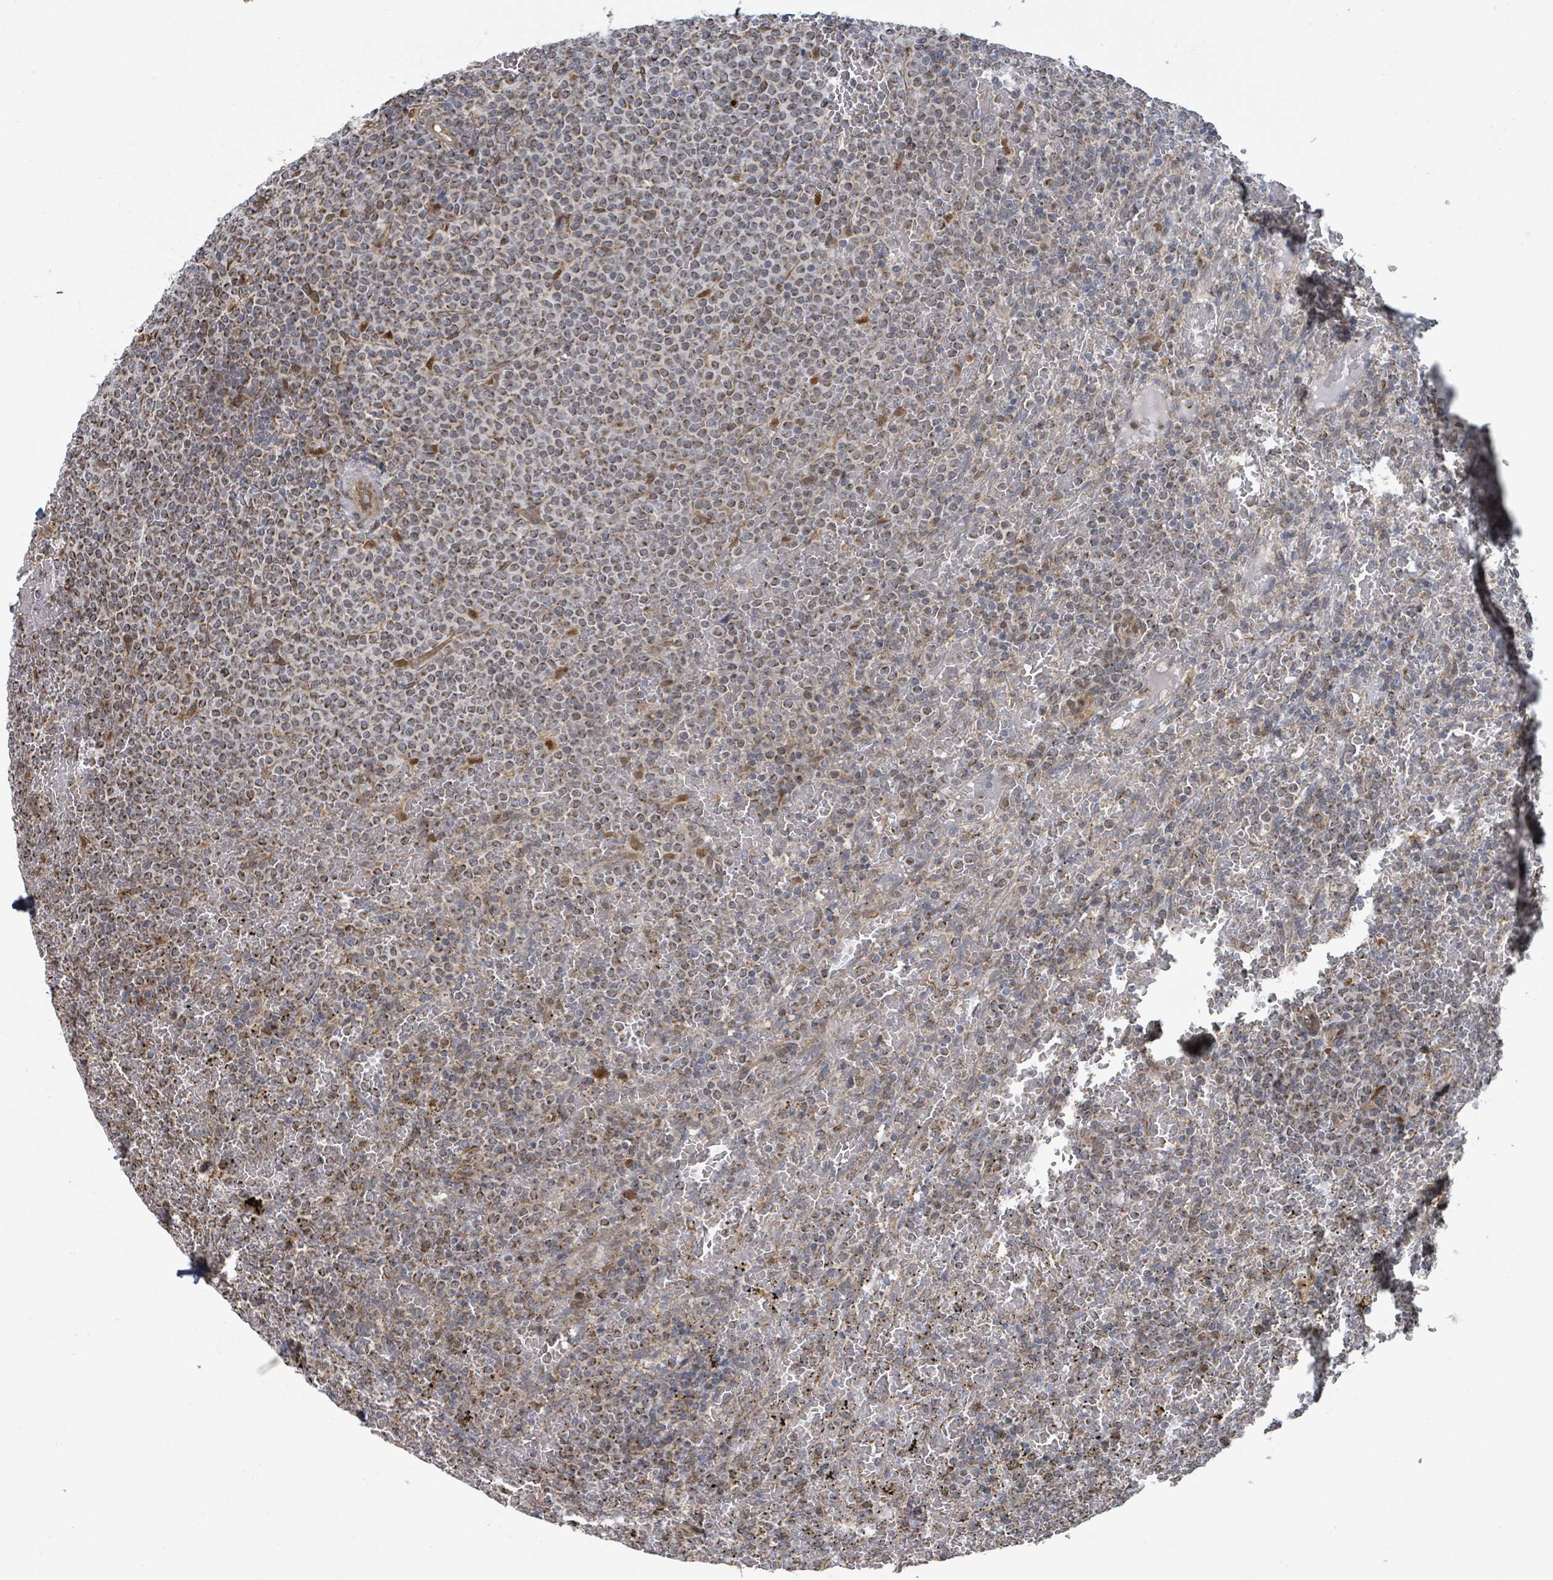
{"staining": {"intensity": "moderate", "quantity": "25%-75%", "location": "cytoplasmic/membranous"}, "tissue": "lymphoma", "cell_type": "Tumor cells", "image_type": "cancer", "snomed": [{"axis": "morphology", "description": "Malignant lymphoma, non-Hodgkin's type, Low grade"}, {"axis": "topography", "description": "Spleen"}], "caption": "High-power microscopy captured an immunohistochemistry micrograph of malignant lymphoma, non-Hodgkin's type (low-grade), revealing moderate cytoplasmic/membranous staining in about 25%-75% of tumor cells.", "gene": "PSMB7", "patient": {"sex": "male", "age": 60}}